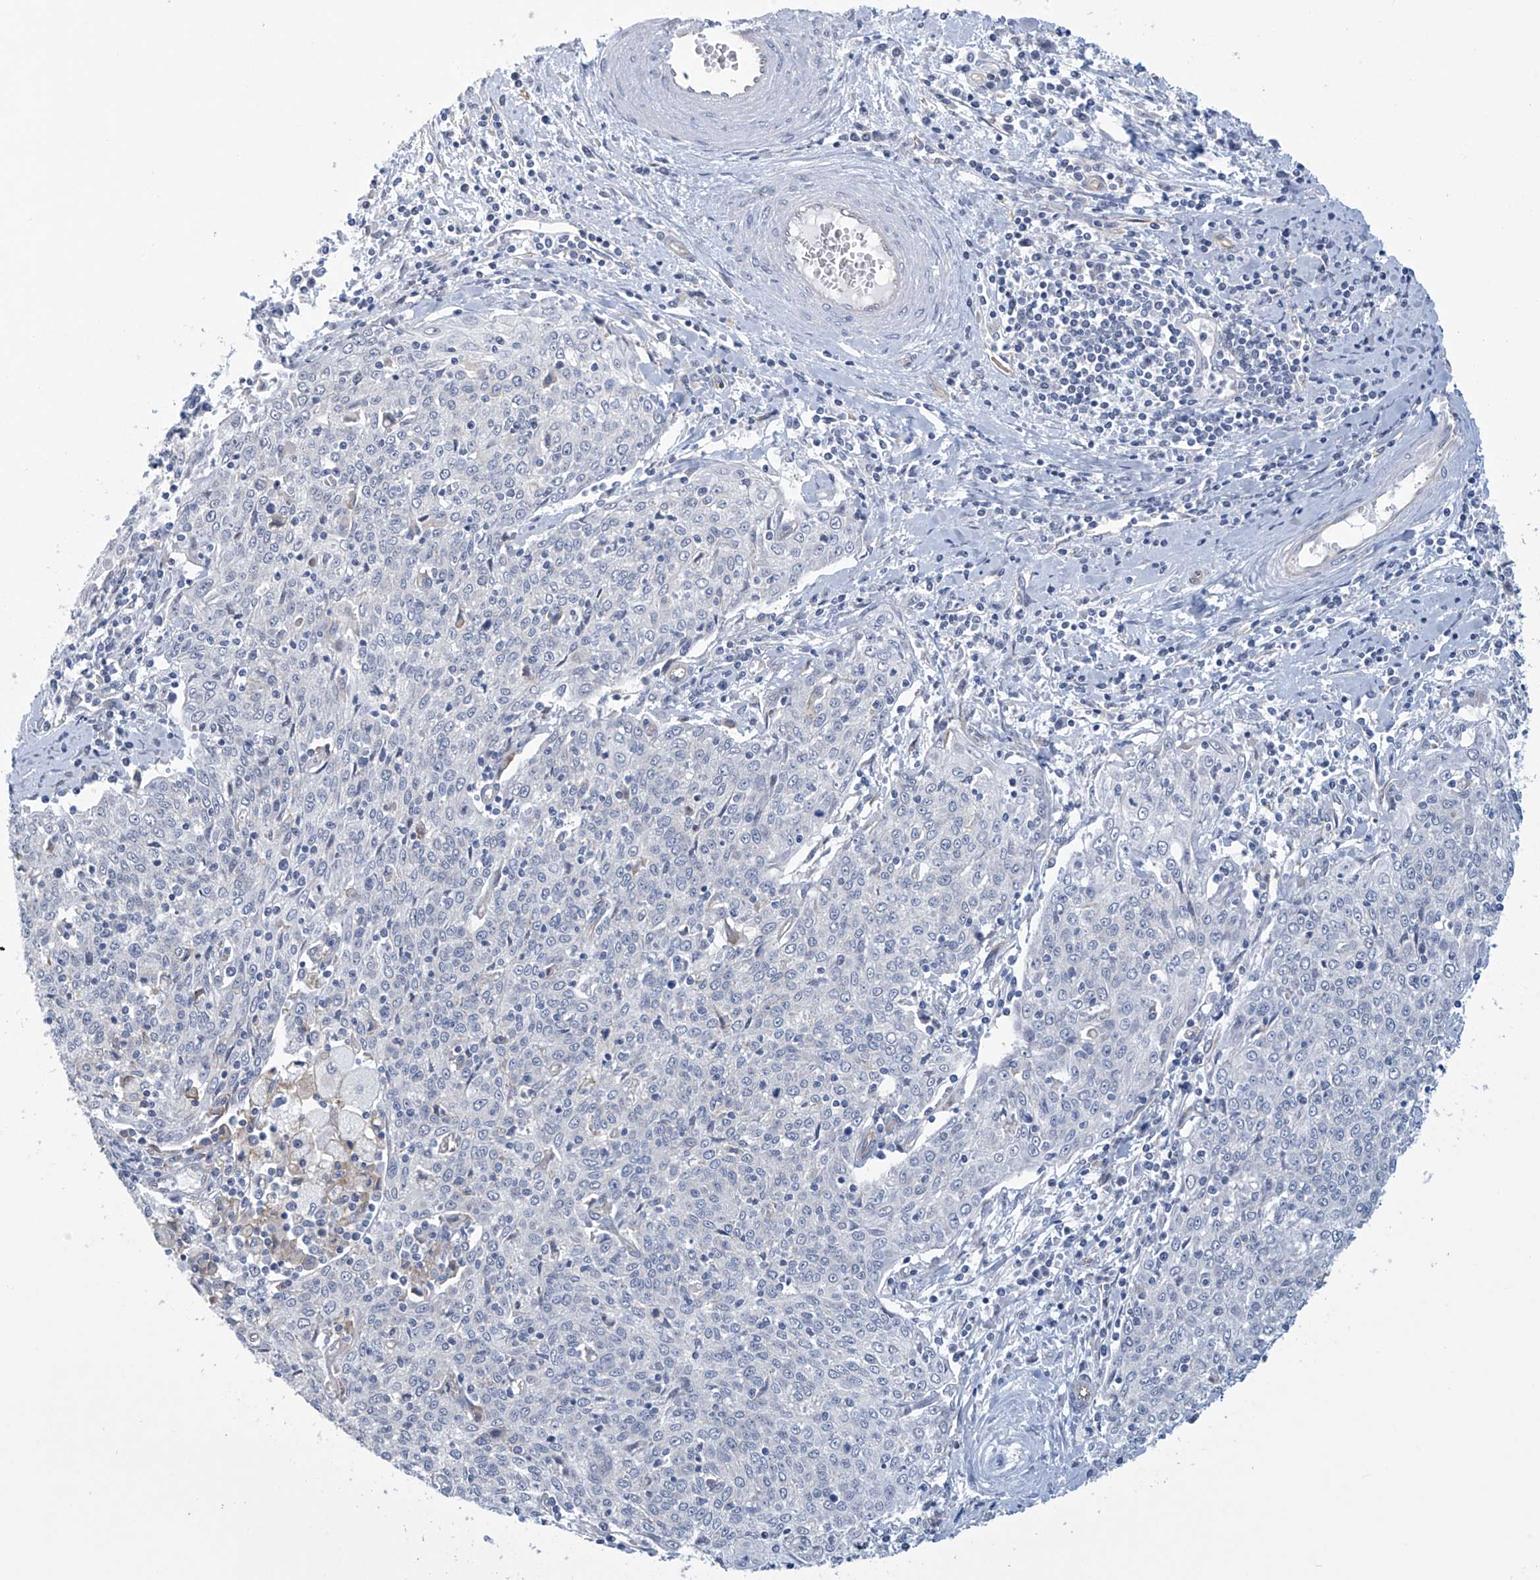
{"staining": {"intensity": "negative", "quantity": "none", "location": "none"}, "tissue": "cervical cancer", "cell_type": "Tumor cells", "image_type": "cancer", "snomed": [{"axis": "morphology", "description": "Squamous cell carcinoma, NOS"}, {"axis": "topography", "description": "Cervix"}], "caption": "The image reveals no significant positivity in tumor cells of cervical cancer (squamous cell carcinoma).", "gene": "ABHD13", "patient": {"sex": "female", "age": 48}}